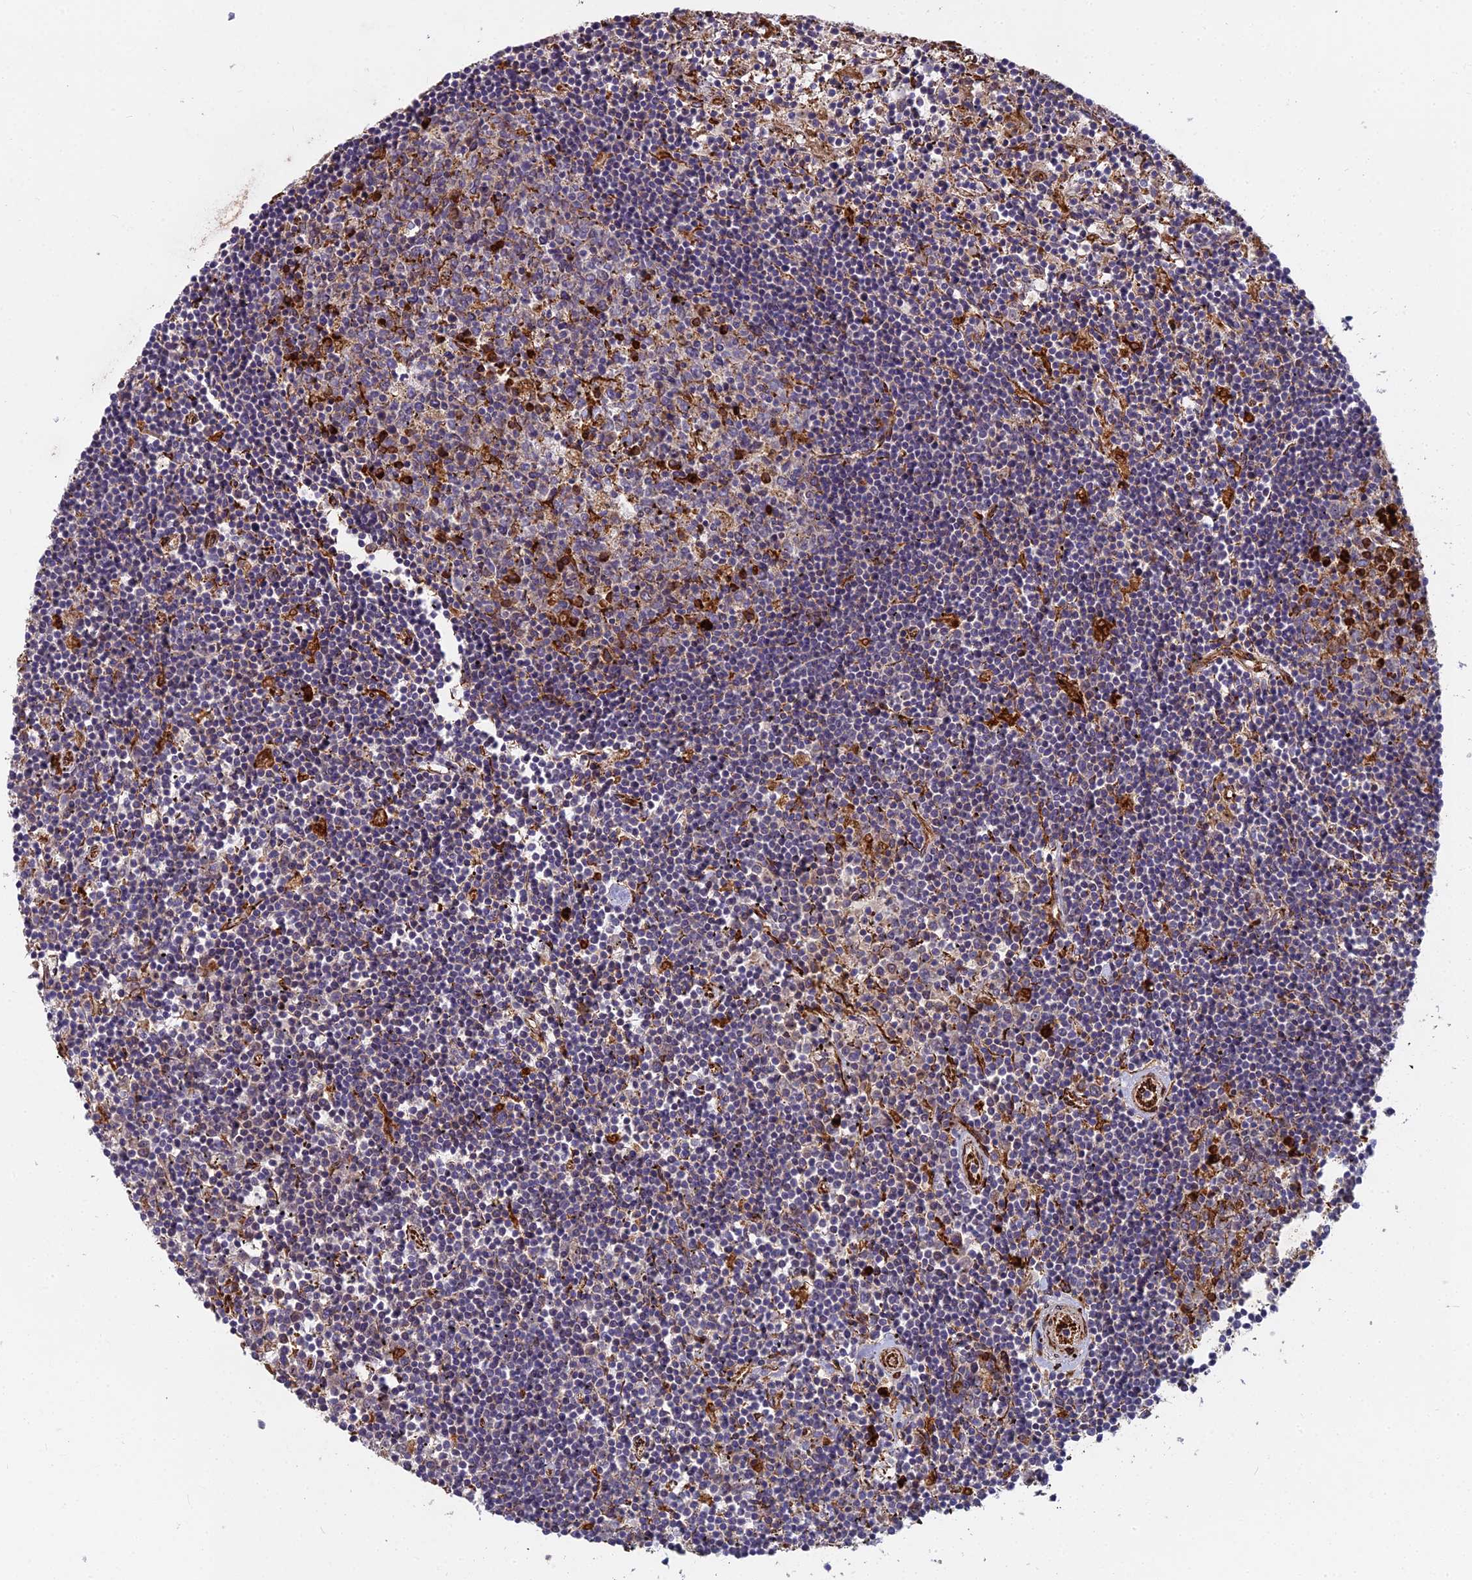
{"staining": {"intensity": "negative", "quantity": "none", "location": "none"}, "tissue": "lymphoma", "cell_type": "Tumor cells", "image_type": "cancer", "snomed": [{"axis": "morphology", "description": "Malignant lymphoma, non-Hodgkin's type, Low grade"}, {"axis": "topography", "description": "Spleen"}], "caption": "Immunohistochemical staining of human lymphoma demonstrates no significant positivity in tumor cells.", "gene": "NDUFAF7", "patient": {"sex": "male", "age": 76}}